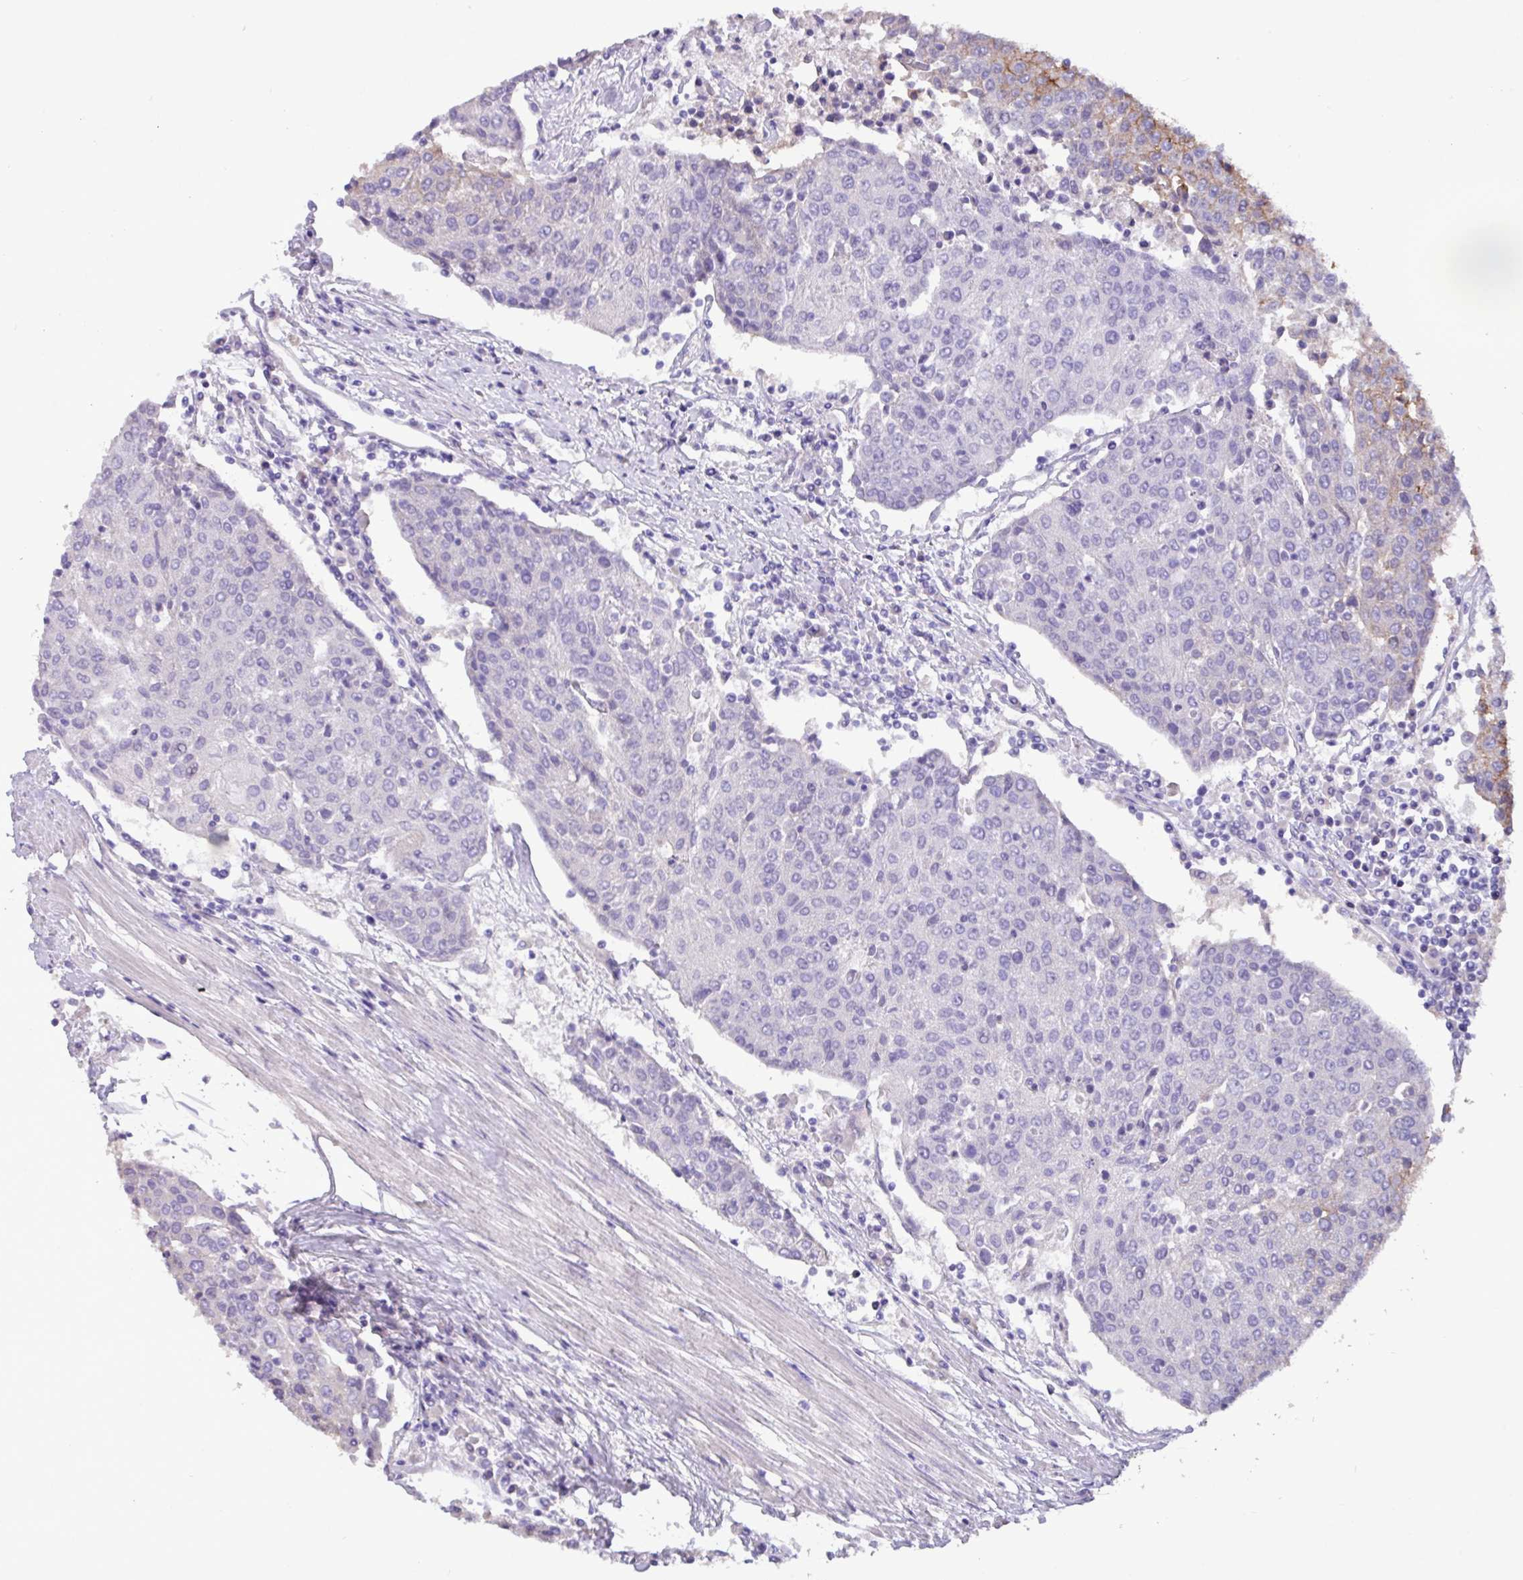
{"staining": {"intensity": "negative", "quantity": "none", "location": "none"}, "tissue": "pancreatic cancer", "cell_type": "Tumor cells", "image_type": "cancer", "snomed": [{"axis": "morphology", "description": "Adenocarcinoma, NOS"}, {"axis": "topography", "description": "Pancreas"}], "caption": "A high-resolution photomicrograph shows immunohistochemistry staining of pancreatic cancer (adenocarcinoma), which exhibits no significant expression in tumor cells.", "gene": "EPCAM", "patient": {"sex": "male", "age": 44}}